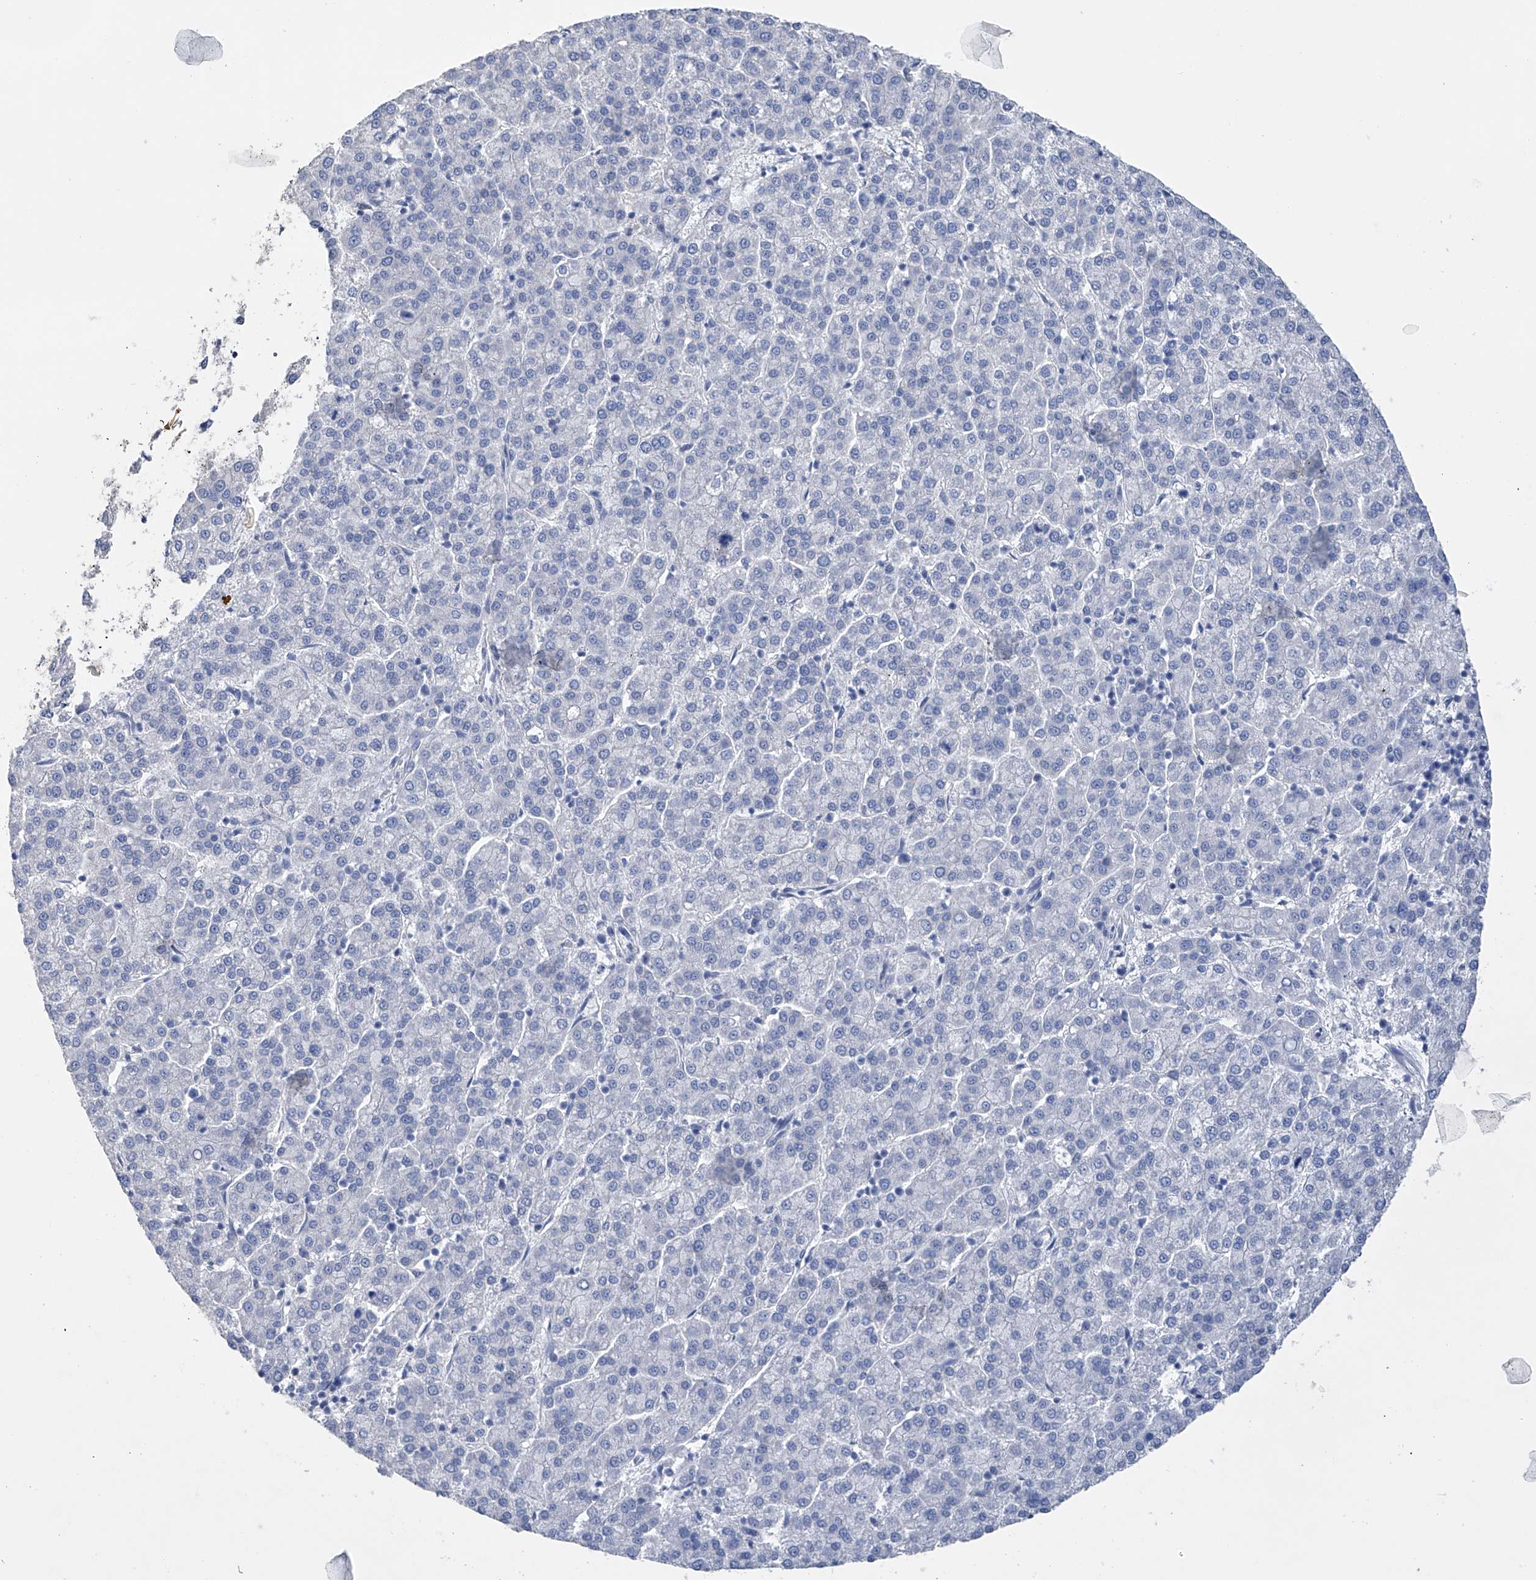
{"staining": {"intensity": "negative", "quantity": "none", "location": "none"}, "tissue": "liver cancer", "cell_type": "Tumor cells", "image_type": "cancer", "snomed": [{"axis": "morphology", "description": "Carcinoma, Hepatocellular, NOS"}, {"axis": "topography", "description": "Liver"}], "caption": "High power microscopy photomicrograph of an IHC histopathology image of hepatocellular carcinoma (liver), revealing no significant positivity in tumor cells.", "gene": "ADRA1A", "patient": {"sex": "female", "age": 58}}